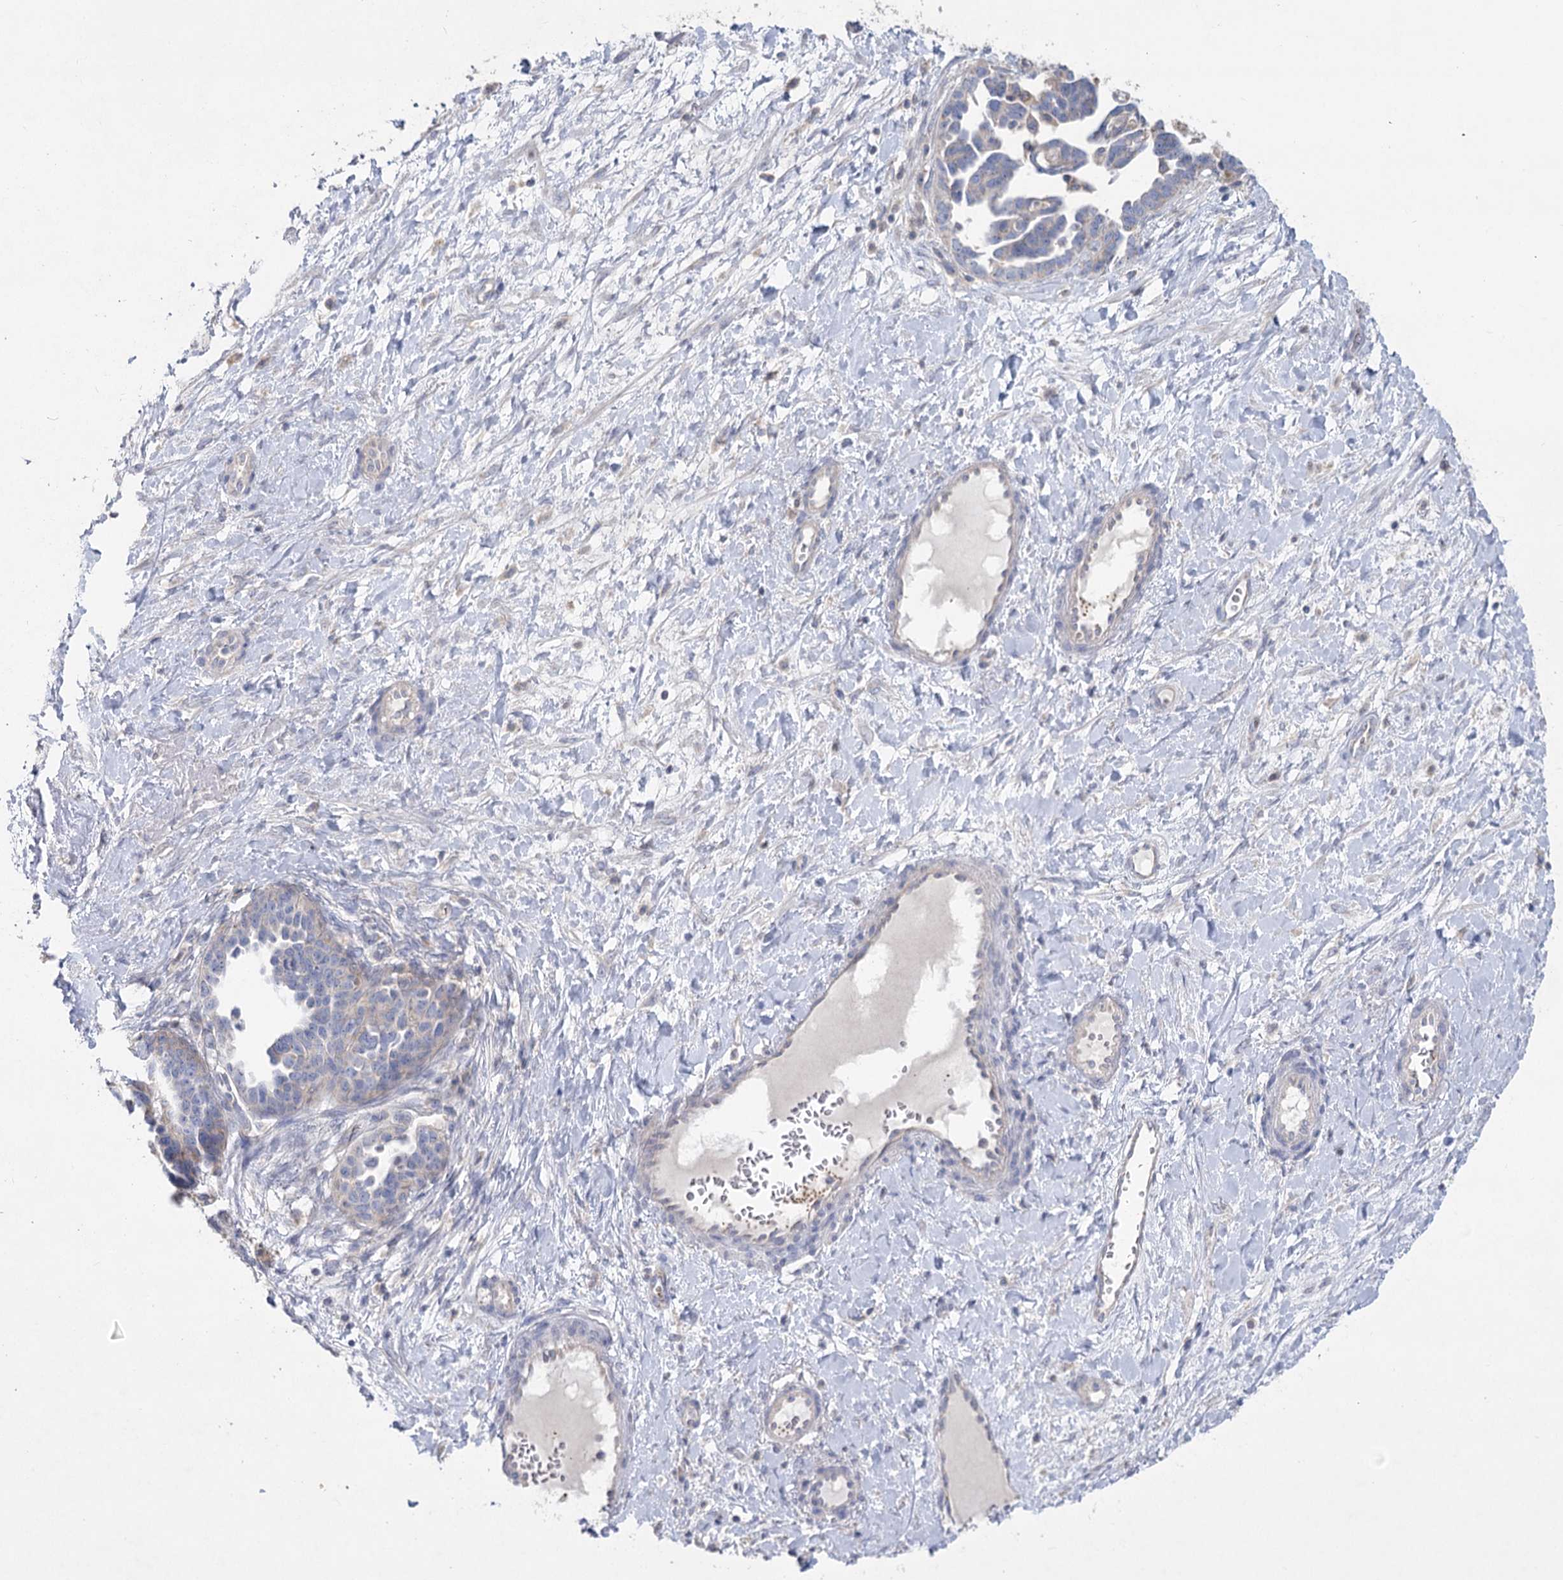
{"staining": {"intensity": "weak", "quantity": "<25%", "location": "cytoplasmic/membranous"}, "tissue": "ovarian cancer", "cell_type": "Tumor cells", "image_type": "cancer", "snomed": [{"axis": "morphology", "description": "Cystadenocarcinoma, serous, NOS"}, {"axis": "topography", "description": "Ovary"}], "caption": "IHC of human ovarian serous cystadenocarcinoma shows no positivity in tumor cells.", "gene": "TMEM187", "patient": {"sex": "female", "age": 54}}